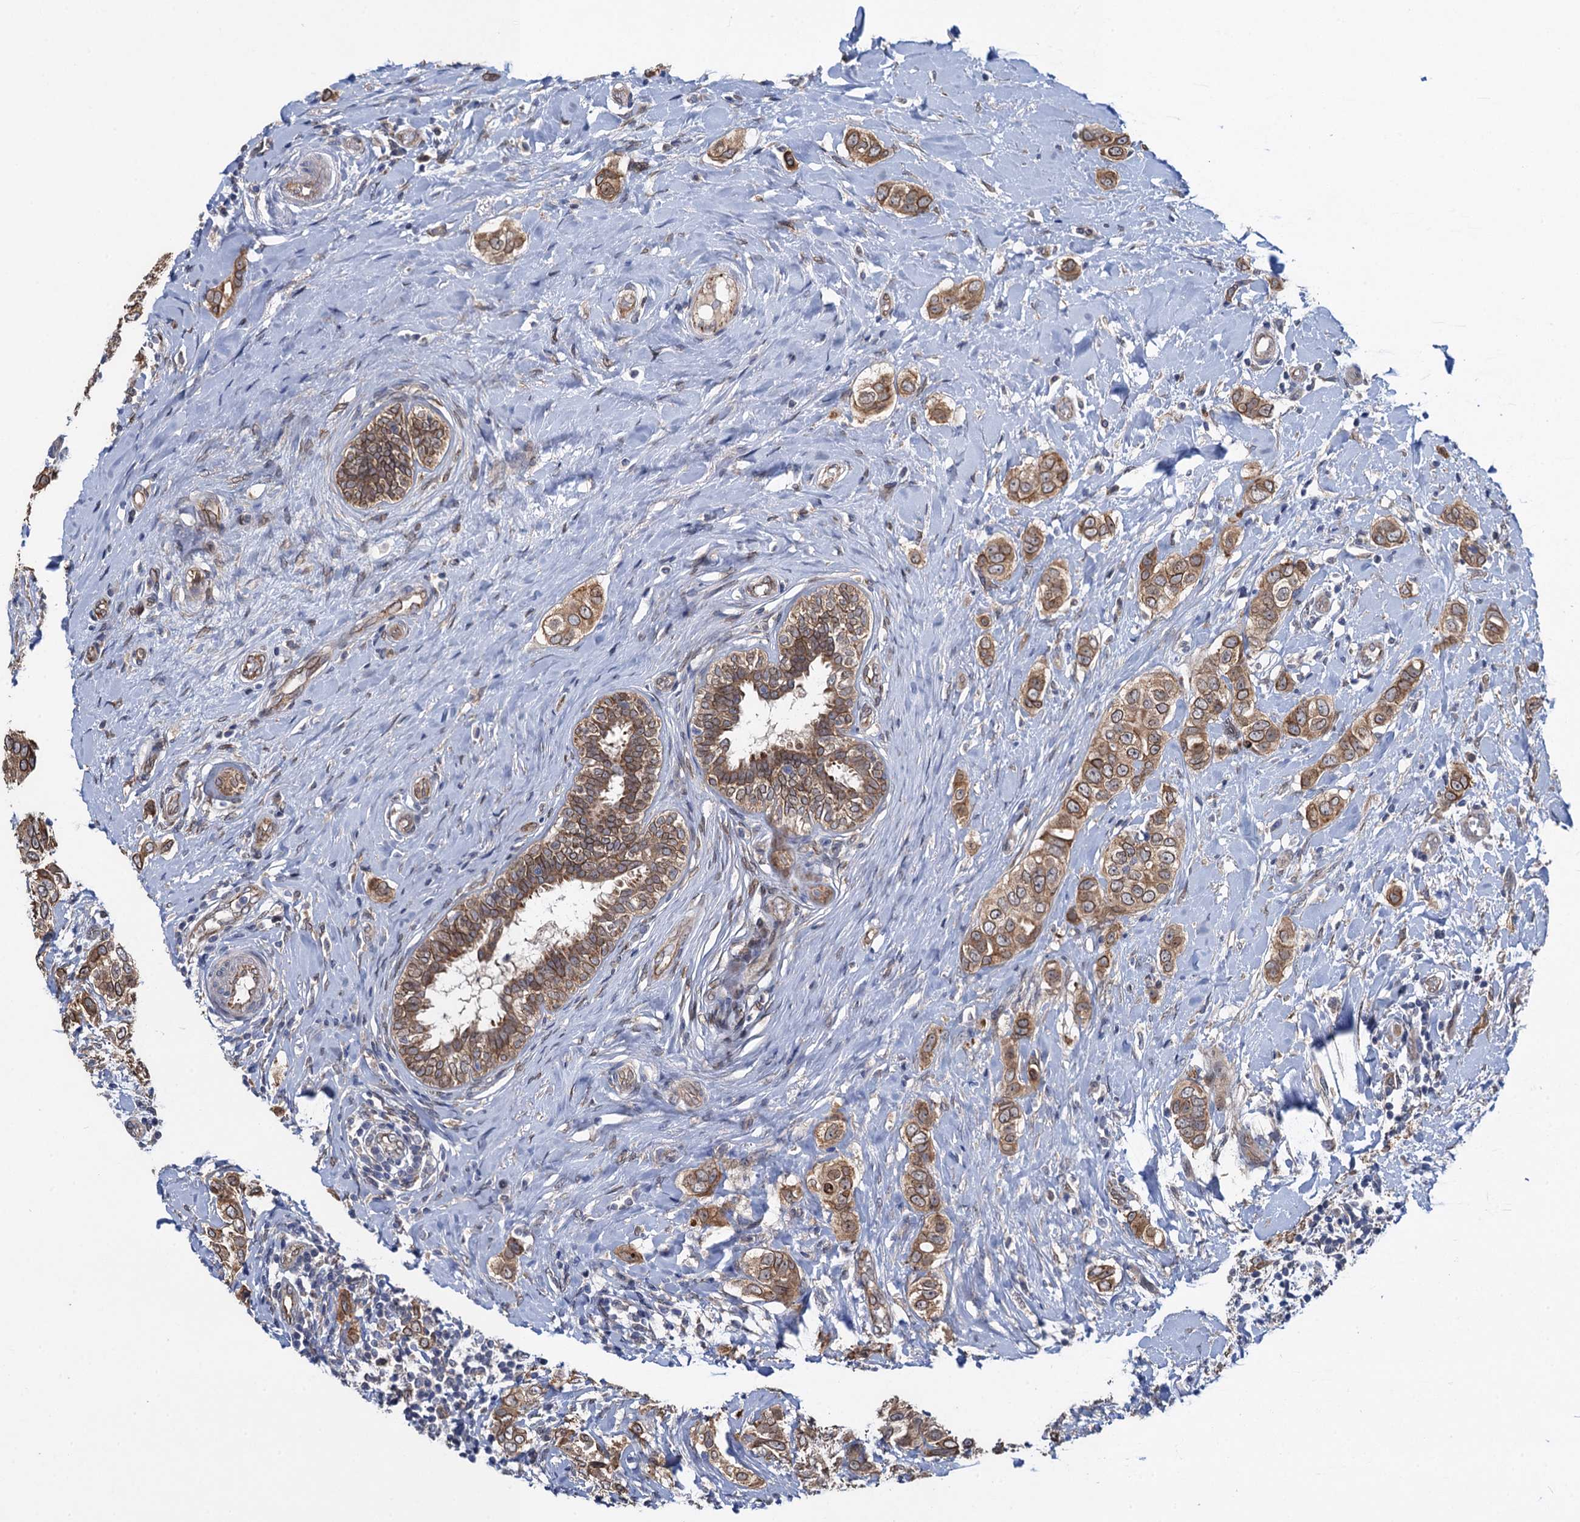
{"staining": {"intensity": "moderate", "quantity": ">75%", "location": "cytoplasmic/membranous,nuclear"}, "tissue": "breast cancer", "cell_type": "Tumor cells", "image_type": "cancer", "snomed": [{"axis": "morphology", "description": "Lobular carcinoma"}, {"axis": "topography", "description": "Breast"}], "caption": "An image showing moderate cytoplasmic/membranous and nuclear expression in about >75% of tumor cells in breast lobular carcinoma, as visualized by brown immunohistochemical staining.", "gene": "EVX2", "patient": {"sex": "female", "age": 51}}